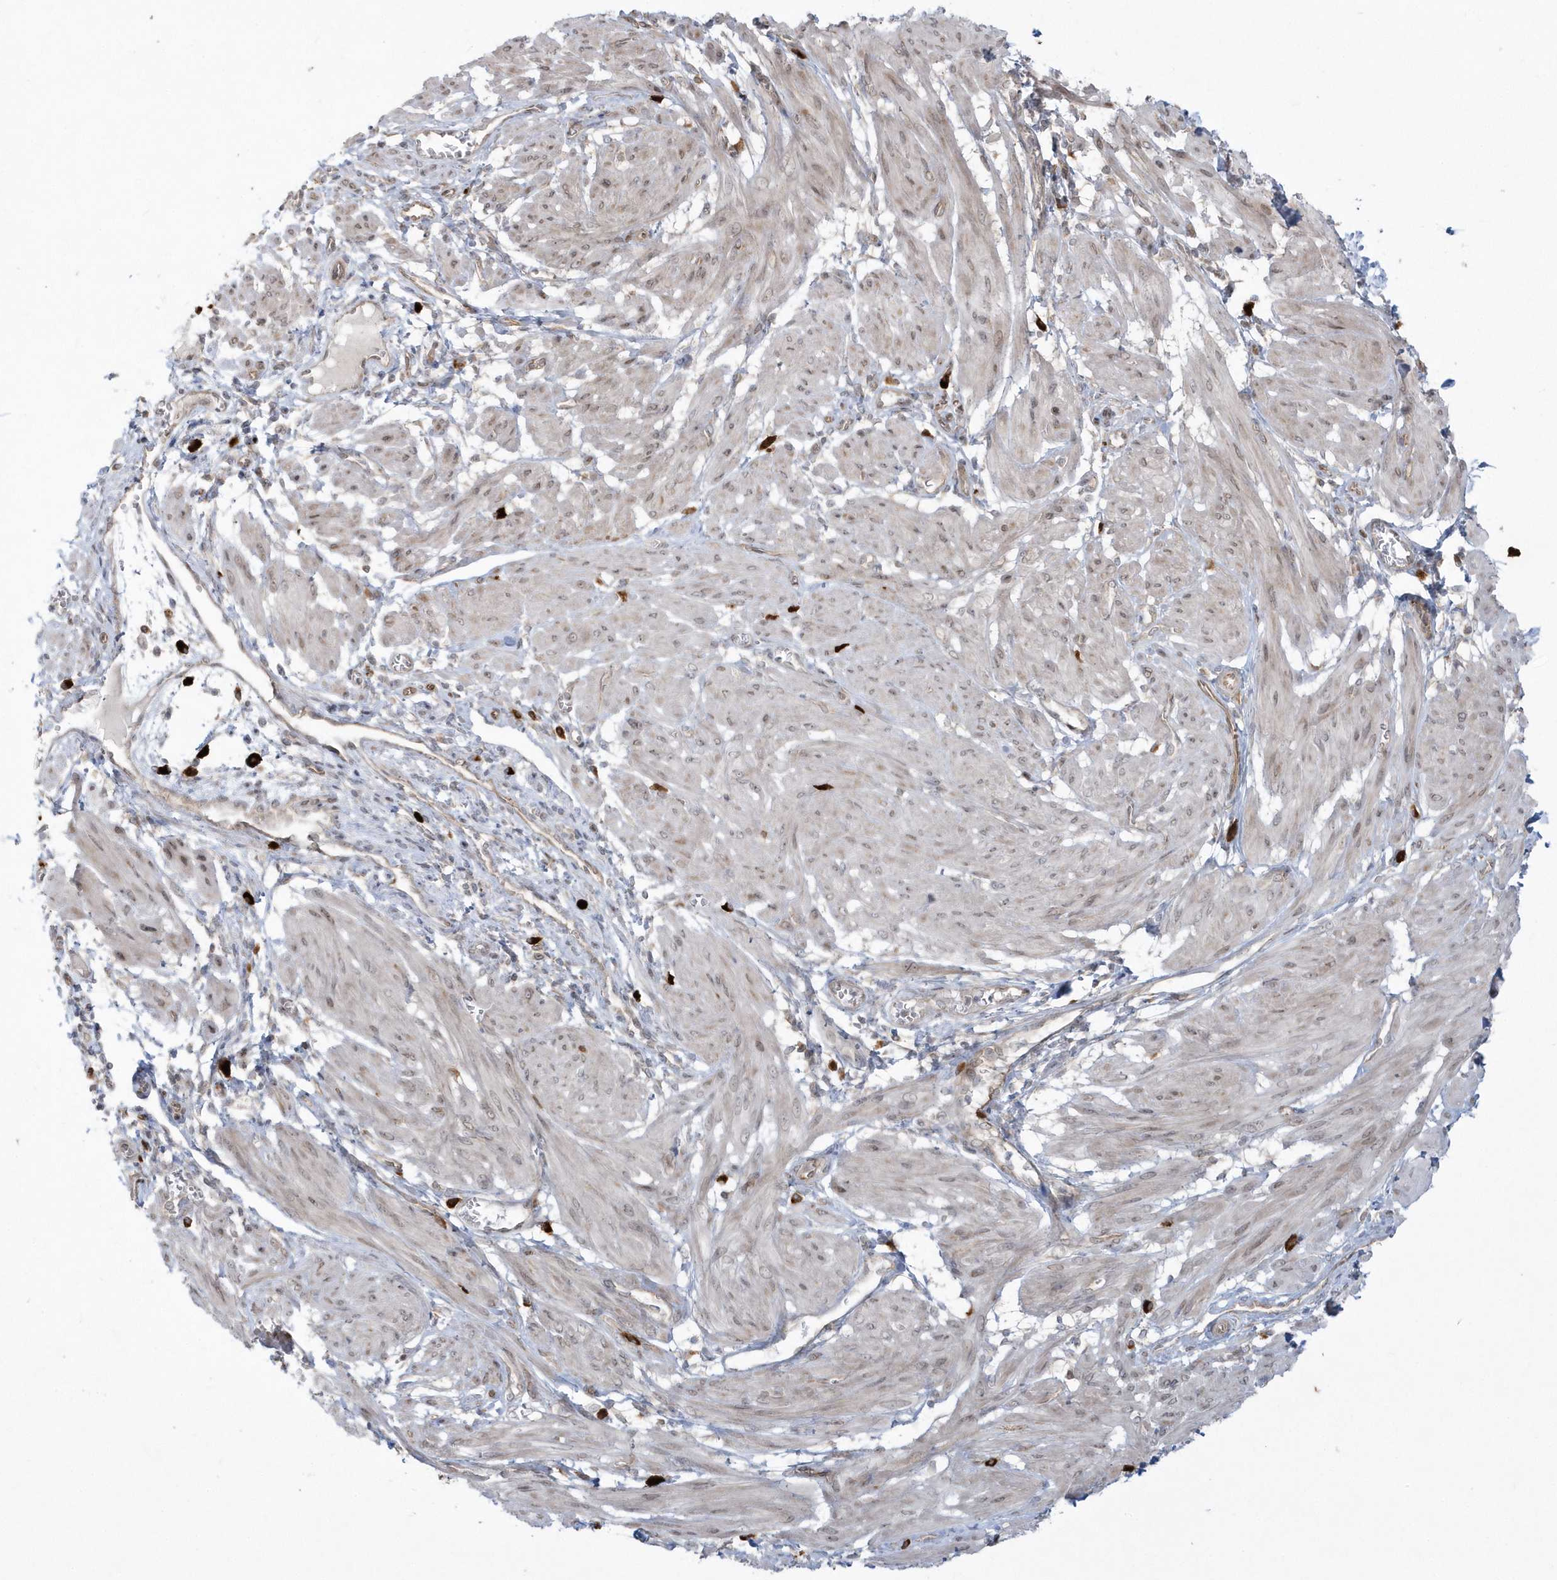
{"staining": {"intensity": "weak", "quantity": "<25%", "location": "nuclear"}, "tissue": "smooth muscle", "cell_type": "Smooth muscle cells", "image_type": "normal", "snomed": [{"axis": "morphology", "description": "Normal tissue, NOS"}, {"axis": "topography", "description": "Smooth muscle"}], "caption": "Immunohistochemistry of normal smooth muscle displays no staining in smooth muscle cells. (DAB (3,3'-diaminobenzidine) immunohistochemistry (IHC) with hematoxylin counter stain).", "gene": "DHX57", "patient": {"sex": "female", "age": 39}}